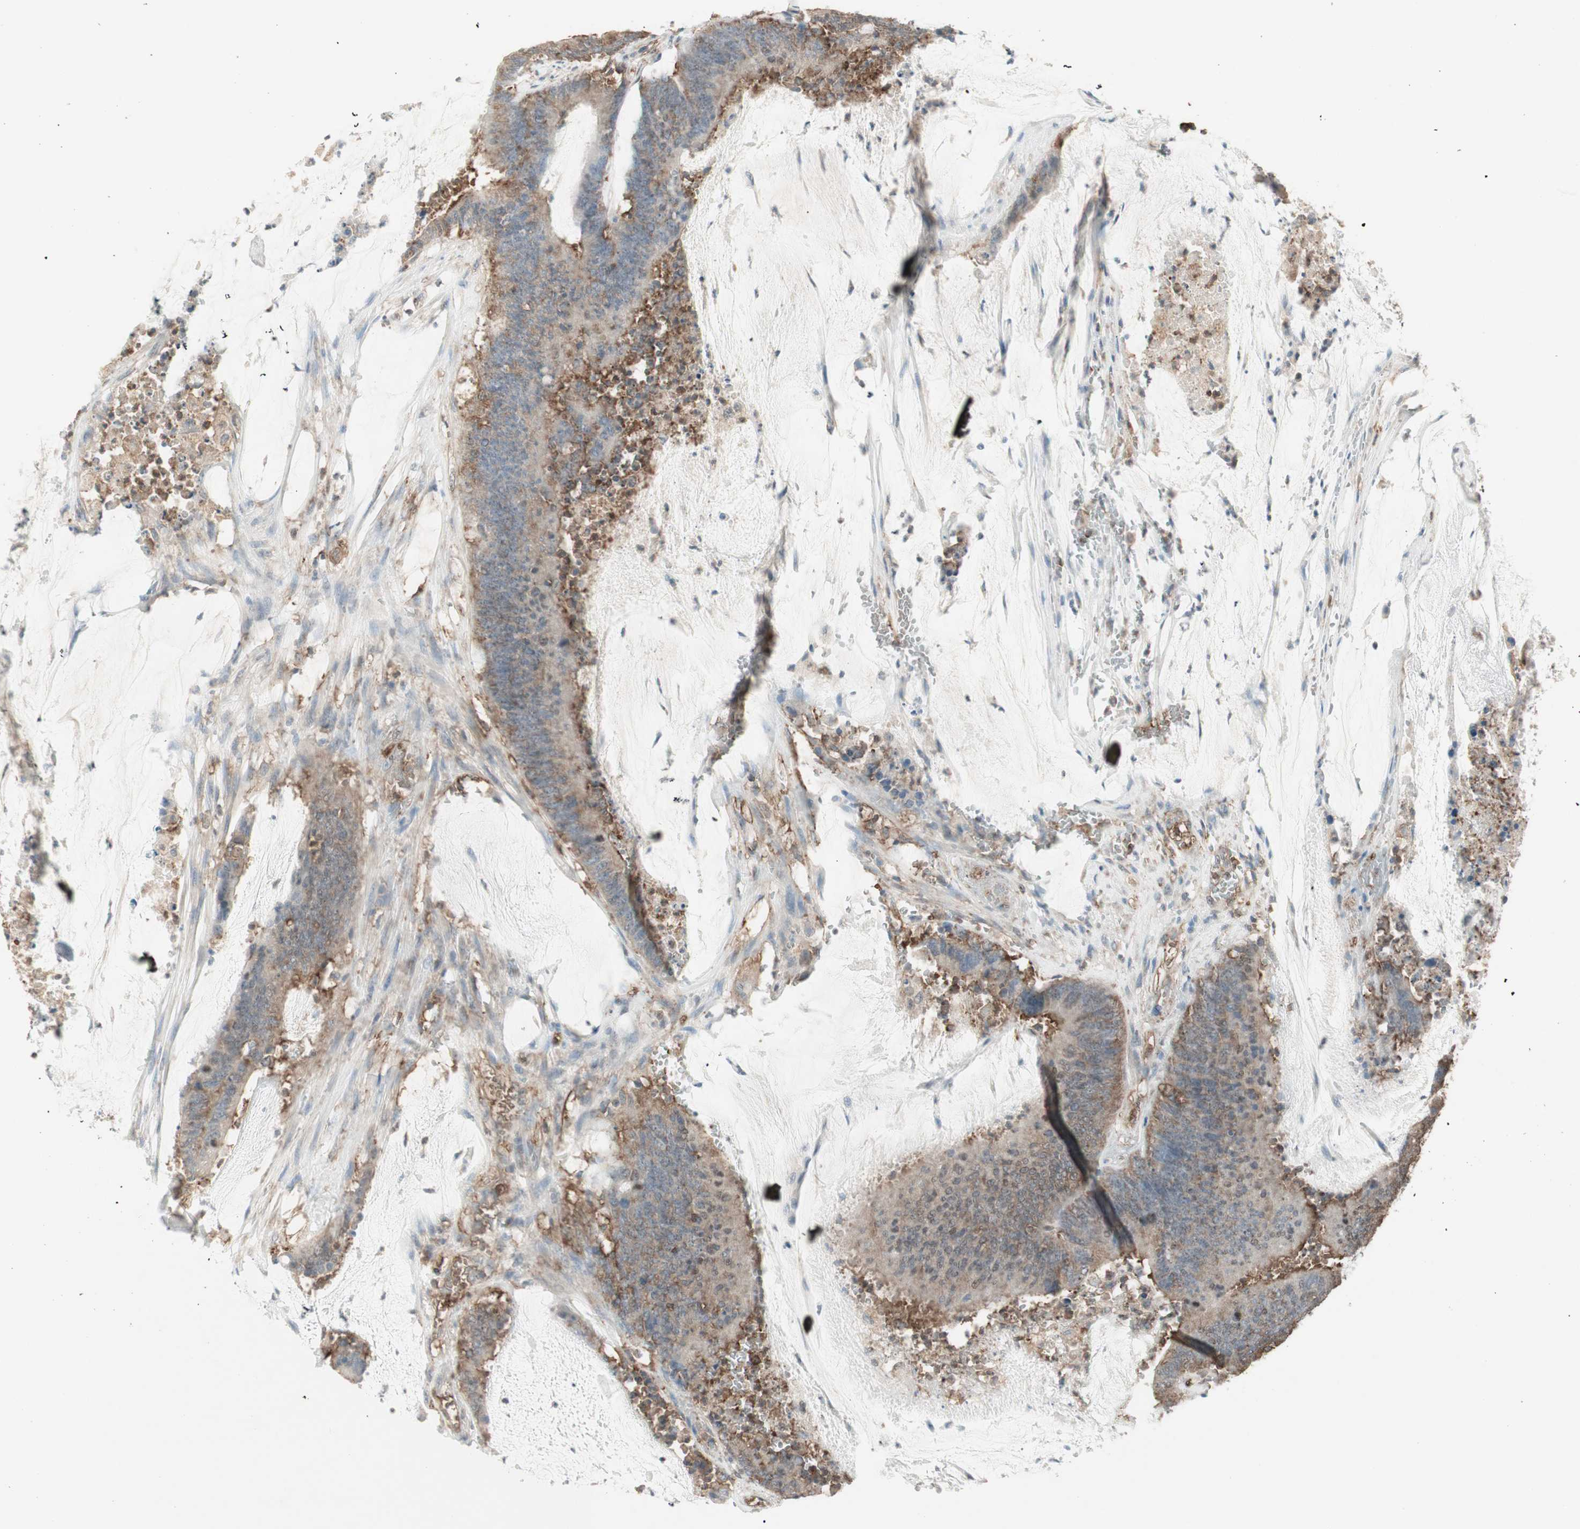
{"staining": {"intensity": "moderate", "quantity": ">75%", "location": "cytoplasmic/membranous"}, "tissue": "colorectal cancer", "cell_type": "Tumor cells", "image_type": "cancer", "snomed": [{"axis": "morphology", "description": "Adenocarcinoma, NOS"}, {"axis": "topography", "description": "Rectum"}], "caption": "Moderate cytoplasmic/membranous staining is seen in approximately >75% of tumor cells in adenocarcinoma (colorectal).", "gene": "MMP3", "patient": {"sex": "female", "age": 66}}